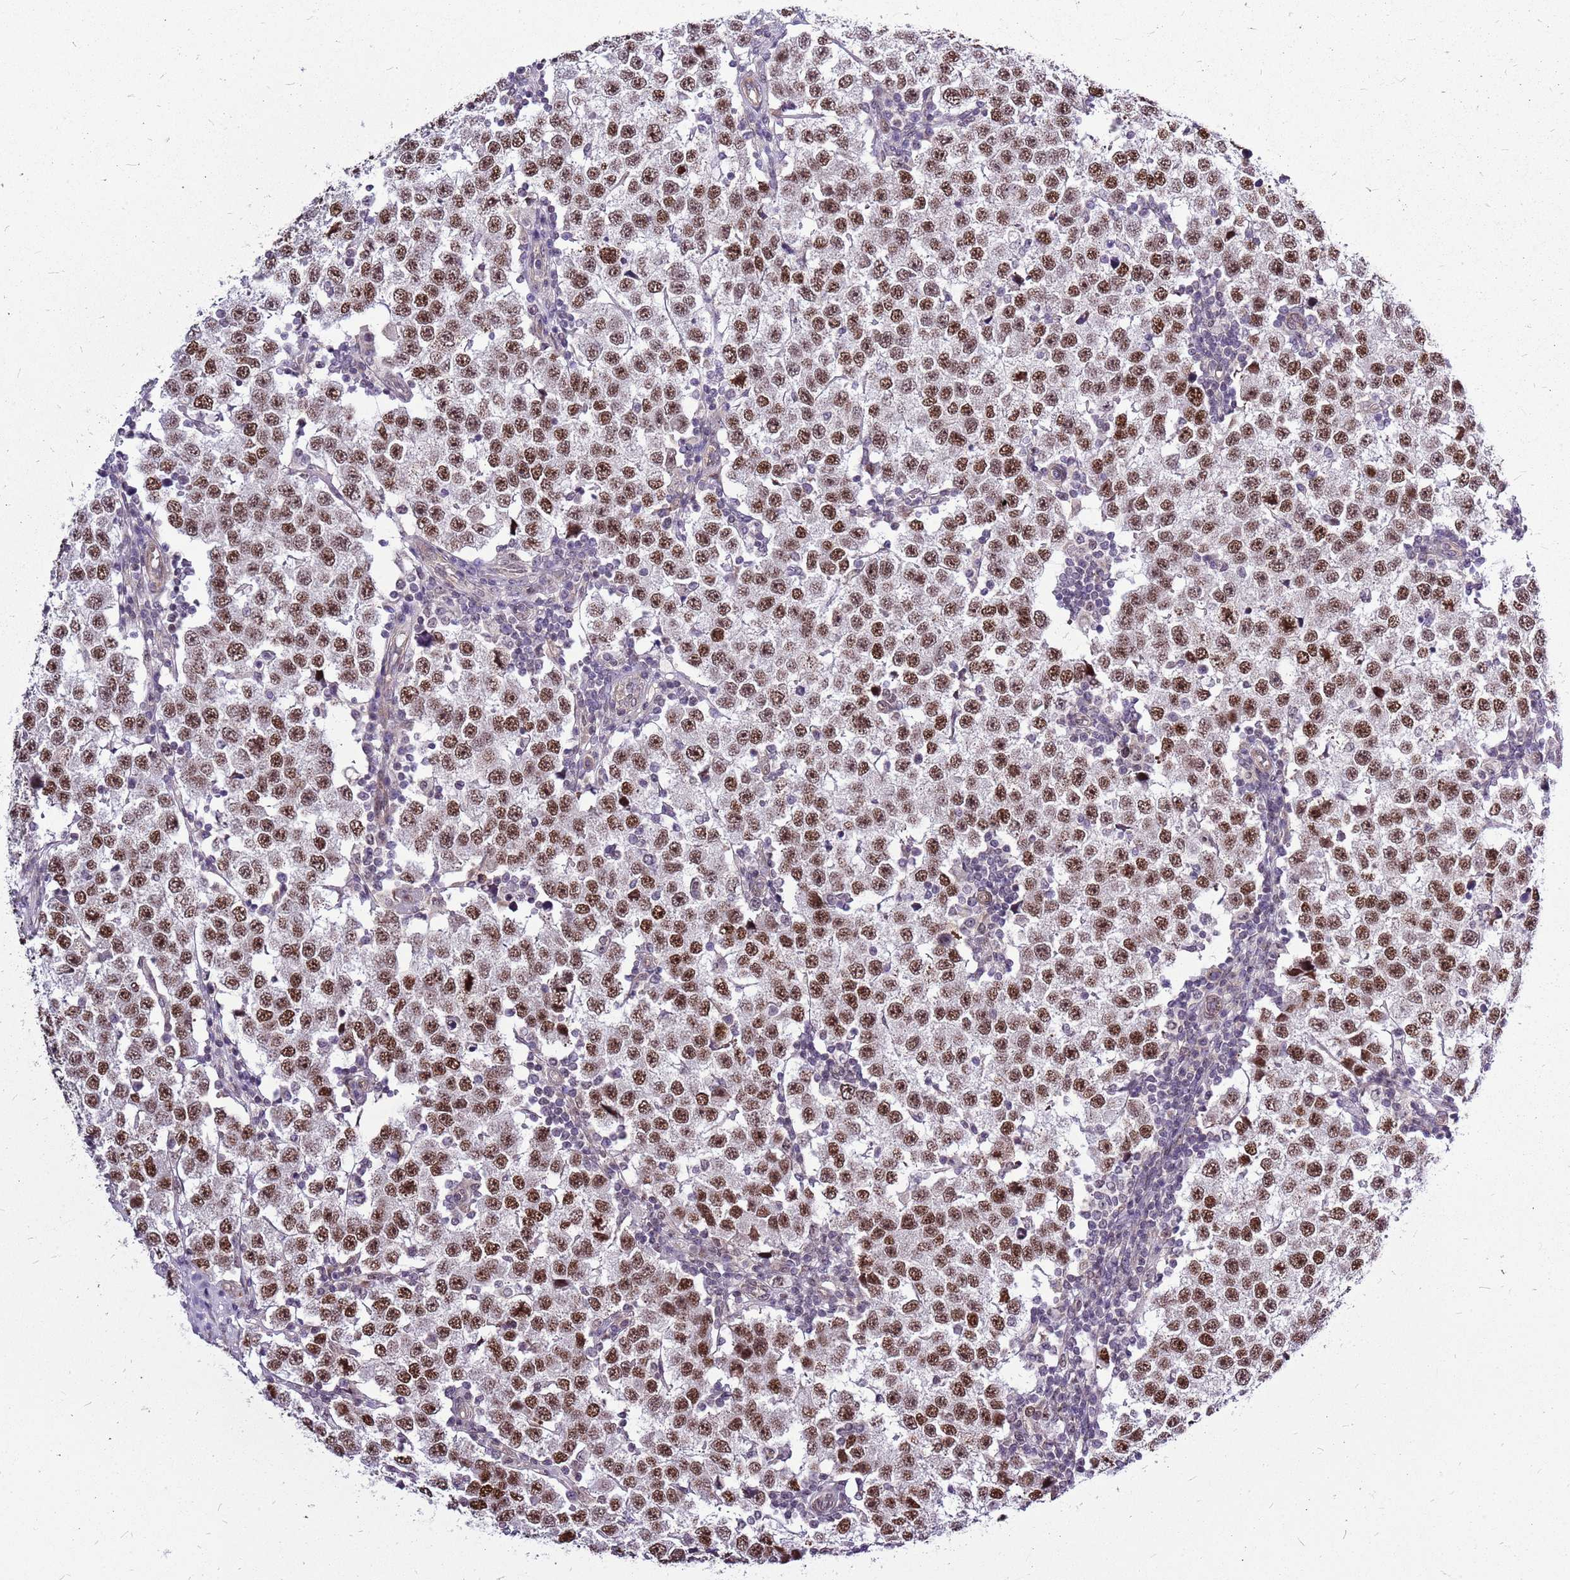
{"staining": {"intensity": "strong", "quantity": ">75%", "location": "nuclear"}, "tissue": "testis cancer", "cell_type": "Tumor cells", "image_type": "cancer", "snomed": [{"axis": "morphology", "description": "Seminoma, NOS"}, {"axis": "topography", "description": "Testis"}], "caption": "Immunohistochemical staining of human testis cancer (seminoma) exhibits high levels of strong nuclear protein staining in approximately >75% of tumor cells. The staining was performed using DAB to visualize the protein expression in brown, while the nuclei were stained in blue with hematoxylin (Magnification: 20x).", "gene": "CCDC166", "patient": {"sex": "male", "age": 34}}